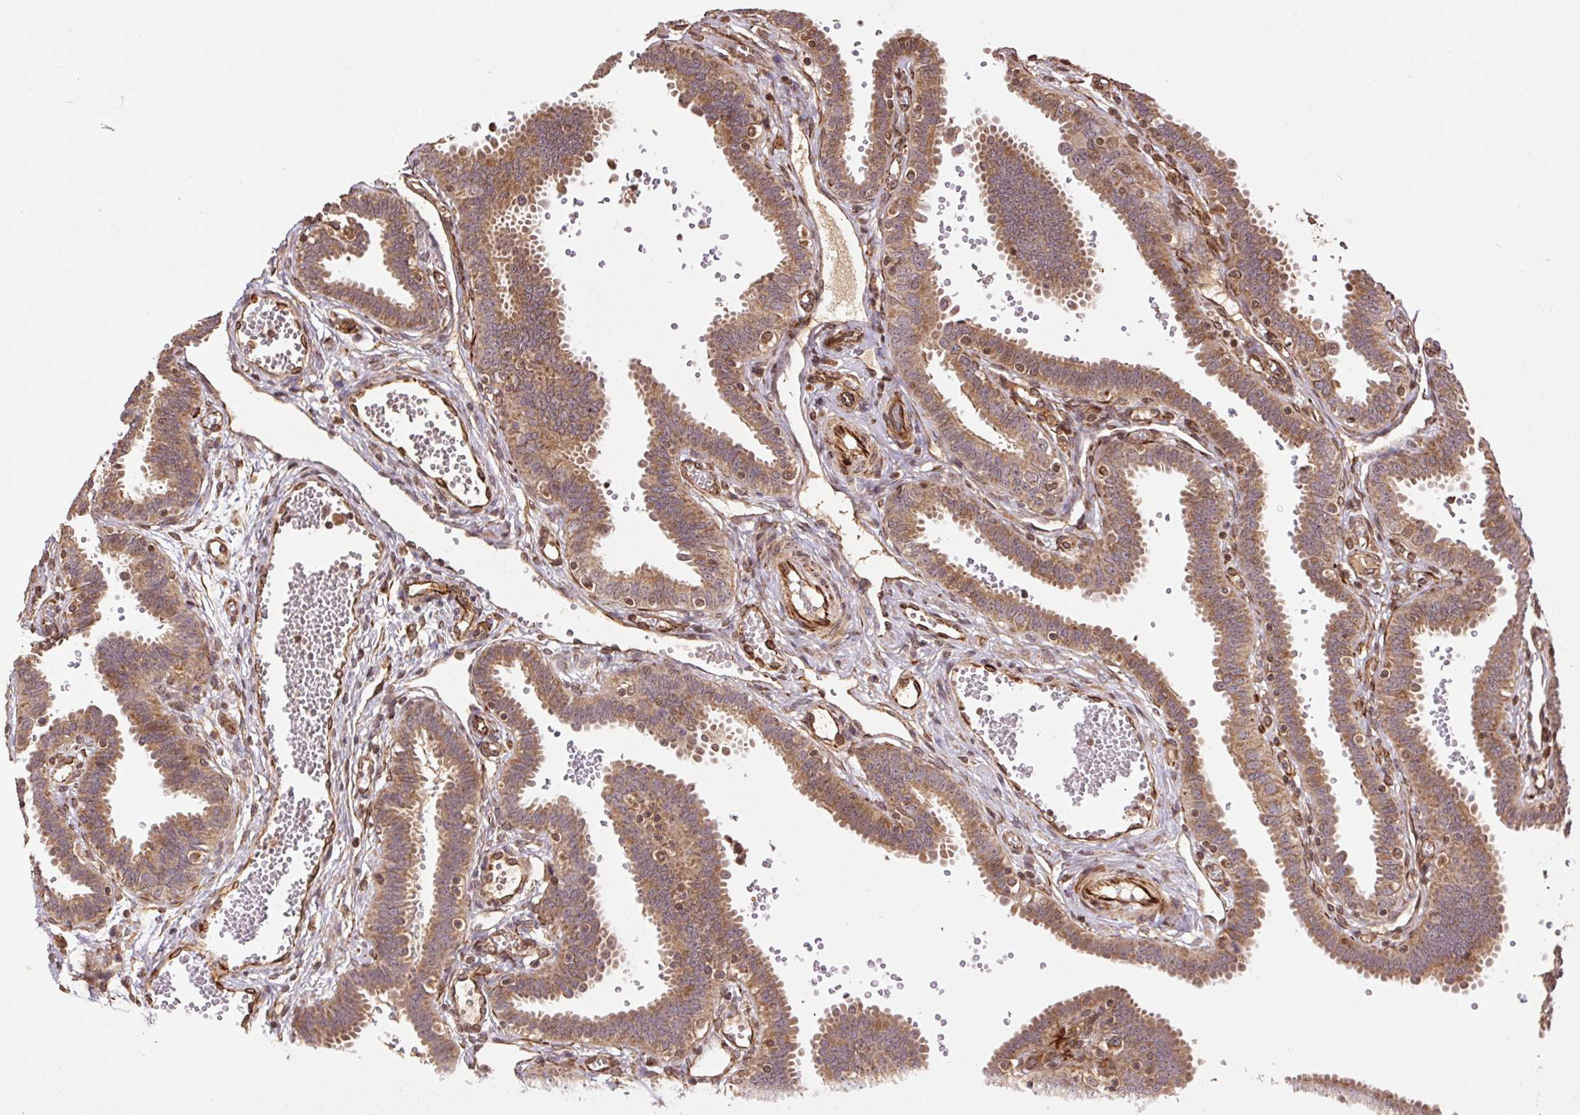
{"staining": {"intensity": "moderate", "quantity": ">75%", "location": "cytoplasmic/membranous"}, "tissue": "fallopian tube", "cell_type": "Glandular cells", "image_type": "normal", "snomed": [{"axis": "morphology", "description": "Normal tissue, NOS"}, {"axis": "topography", "description": "Fallopian tube"}], "caption": "IHC staining of normal fallopian tube, which exhibits medium levels of moderate cytoplasmic/membranous staining in about >75% of glandular cells indicating moderate cytoplasmic/membranous protein staining. The staining was performed using DAB (brown) for protein detection and nuclei were counterstained in hematoxylin (blue).", "gene": "SPRED2", "patient": {"sex": "female", "age": 37}}